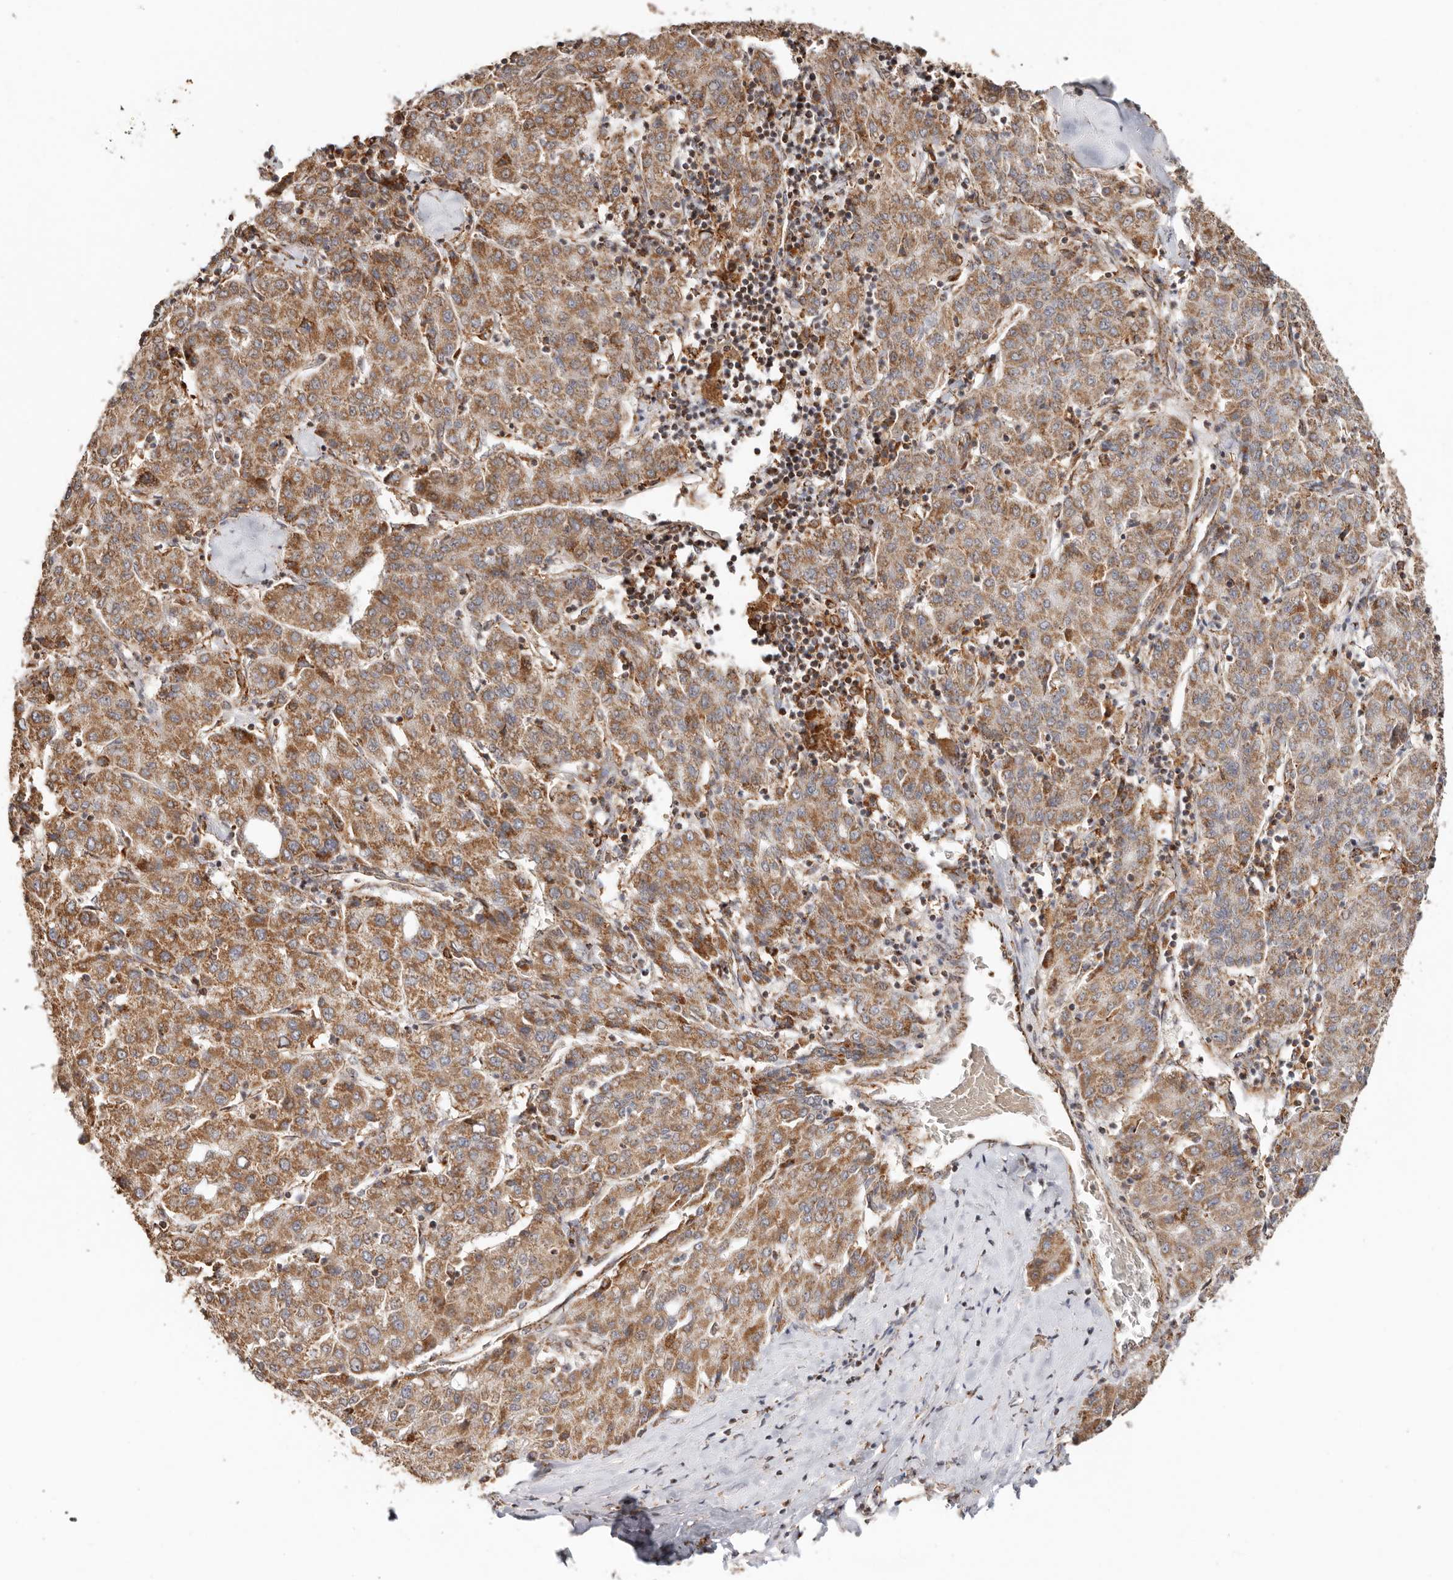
{"staining": {"intensity": "moderate", "quantity": ">75%", "location": "cytoplasmic/membranous"}, "tissue": "liver cancer", "cell_type": "Tumor cells", "image_type": "cancer", "snomed": [{"axis": "morphology", "description": "Carcinoma, Hepatocellular, NOS"}, {"axis": "topography", "description": "Liver"}], "caption": "Brown immunohistochemical staining in liver cancer (hepatocellular carcinoma) reveals moderate cytoplasmic/membranous positivity in approximately >75% of tumor cells.", "gene": "NDUFB11", "patient": {"sex": "male", "age": 65}}